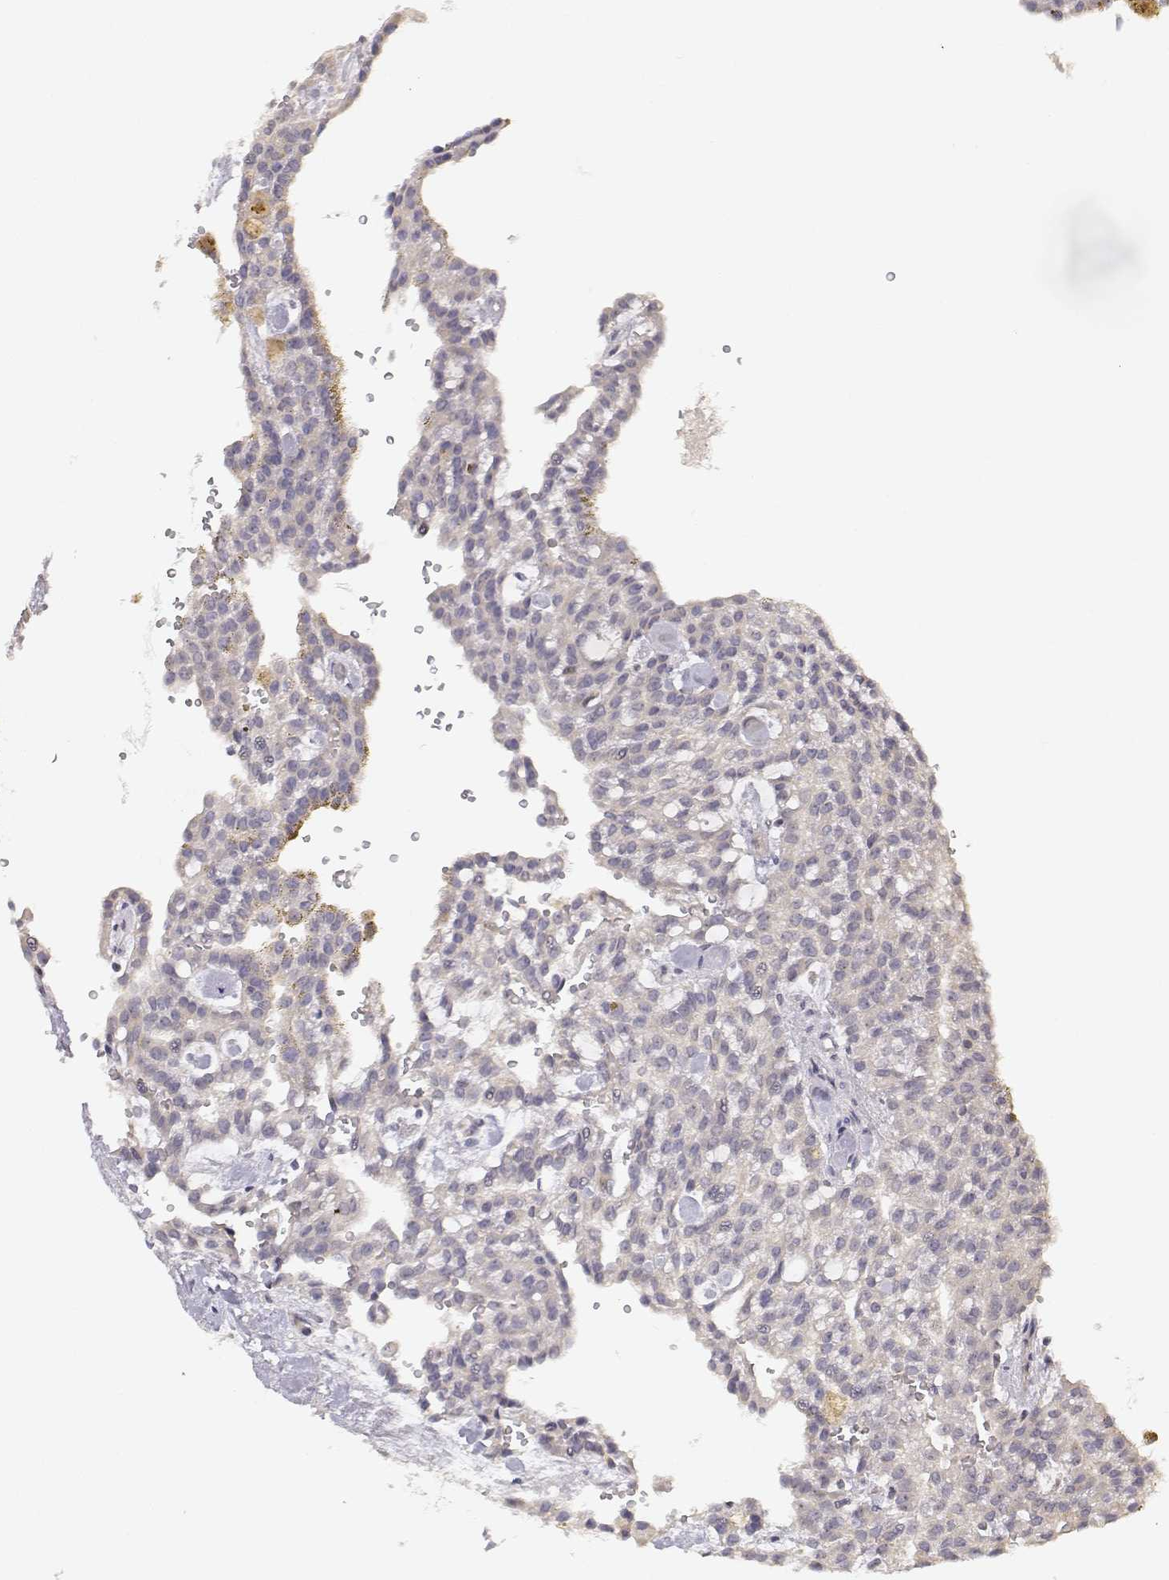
{"staining": {"intensity": "negative", "quantity": "none", "location": "none"}, "tissue": "renal cancer", "cell_type": "Tumor cells", "image_type": "cancer", "snomed": [{"axis": "morphology", "description": "Adenocarcinoma, NOS"}, {"axis": "topography", "description": "Kidney"}], "caption": "This is a histopathology image of immunohistochemistry staining of adenocarcinoma (renal), which shows no expression in tumor cells.", "gene": "RAD51", "patient": {"sex": "male", "age": 63}}